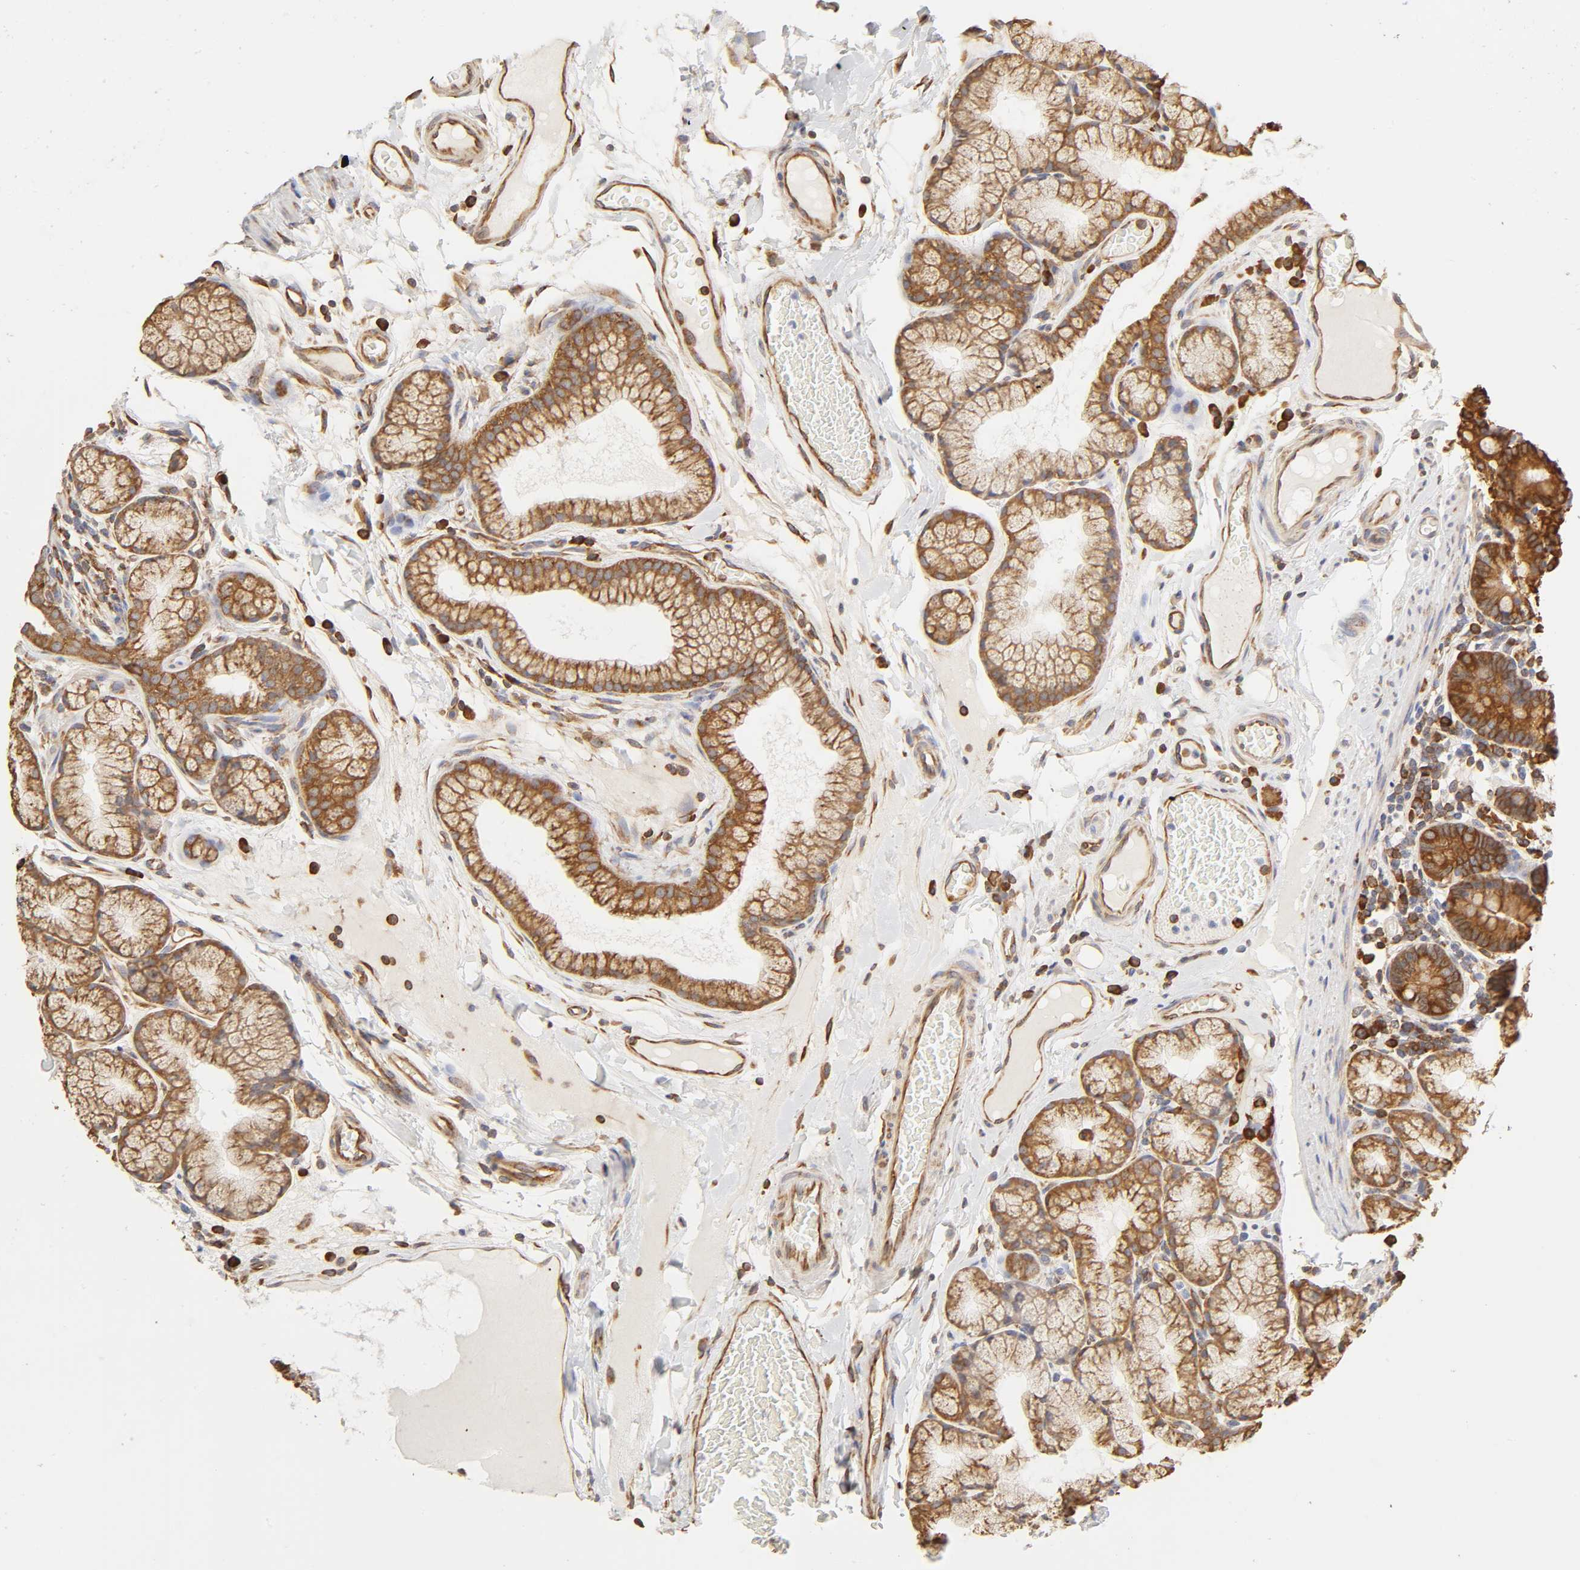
{"staining": {"intensity": "strong", "quantity": ">75%", "location": "cytoplasmic/membranous"}, "tissue": "duodenum", "cell_type": "Glandular cells", "image_type": "normal", "snomed": [{"axis": "morphology", "description": "Normal tissue, NOS"}, {"axis": "topography", "description": "Duodenum"}], "caption": "Immunohistochemistry (DAB (3,3'-diaminobenzidine)) staining of unremarkable human duodenum exhibits strong cytoplasmic/membranous protein staining in about >75% of glandular cells. The staining is performed using DAB brown chromogen to label protein expression. The nuclei are counter-stained blue using hematoxylin.", "gene": "RPL14", "patient": {"sex": "male", "age": 50}}